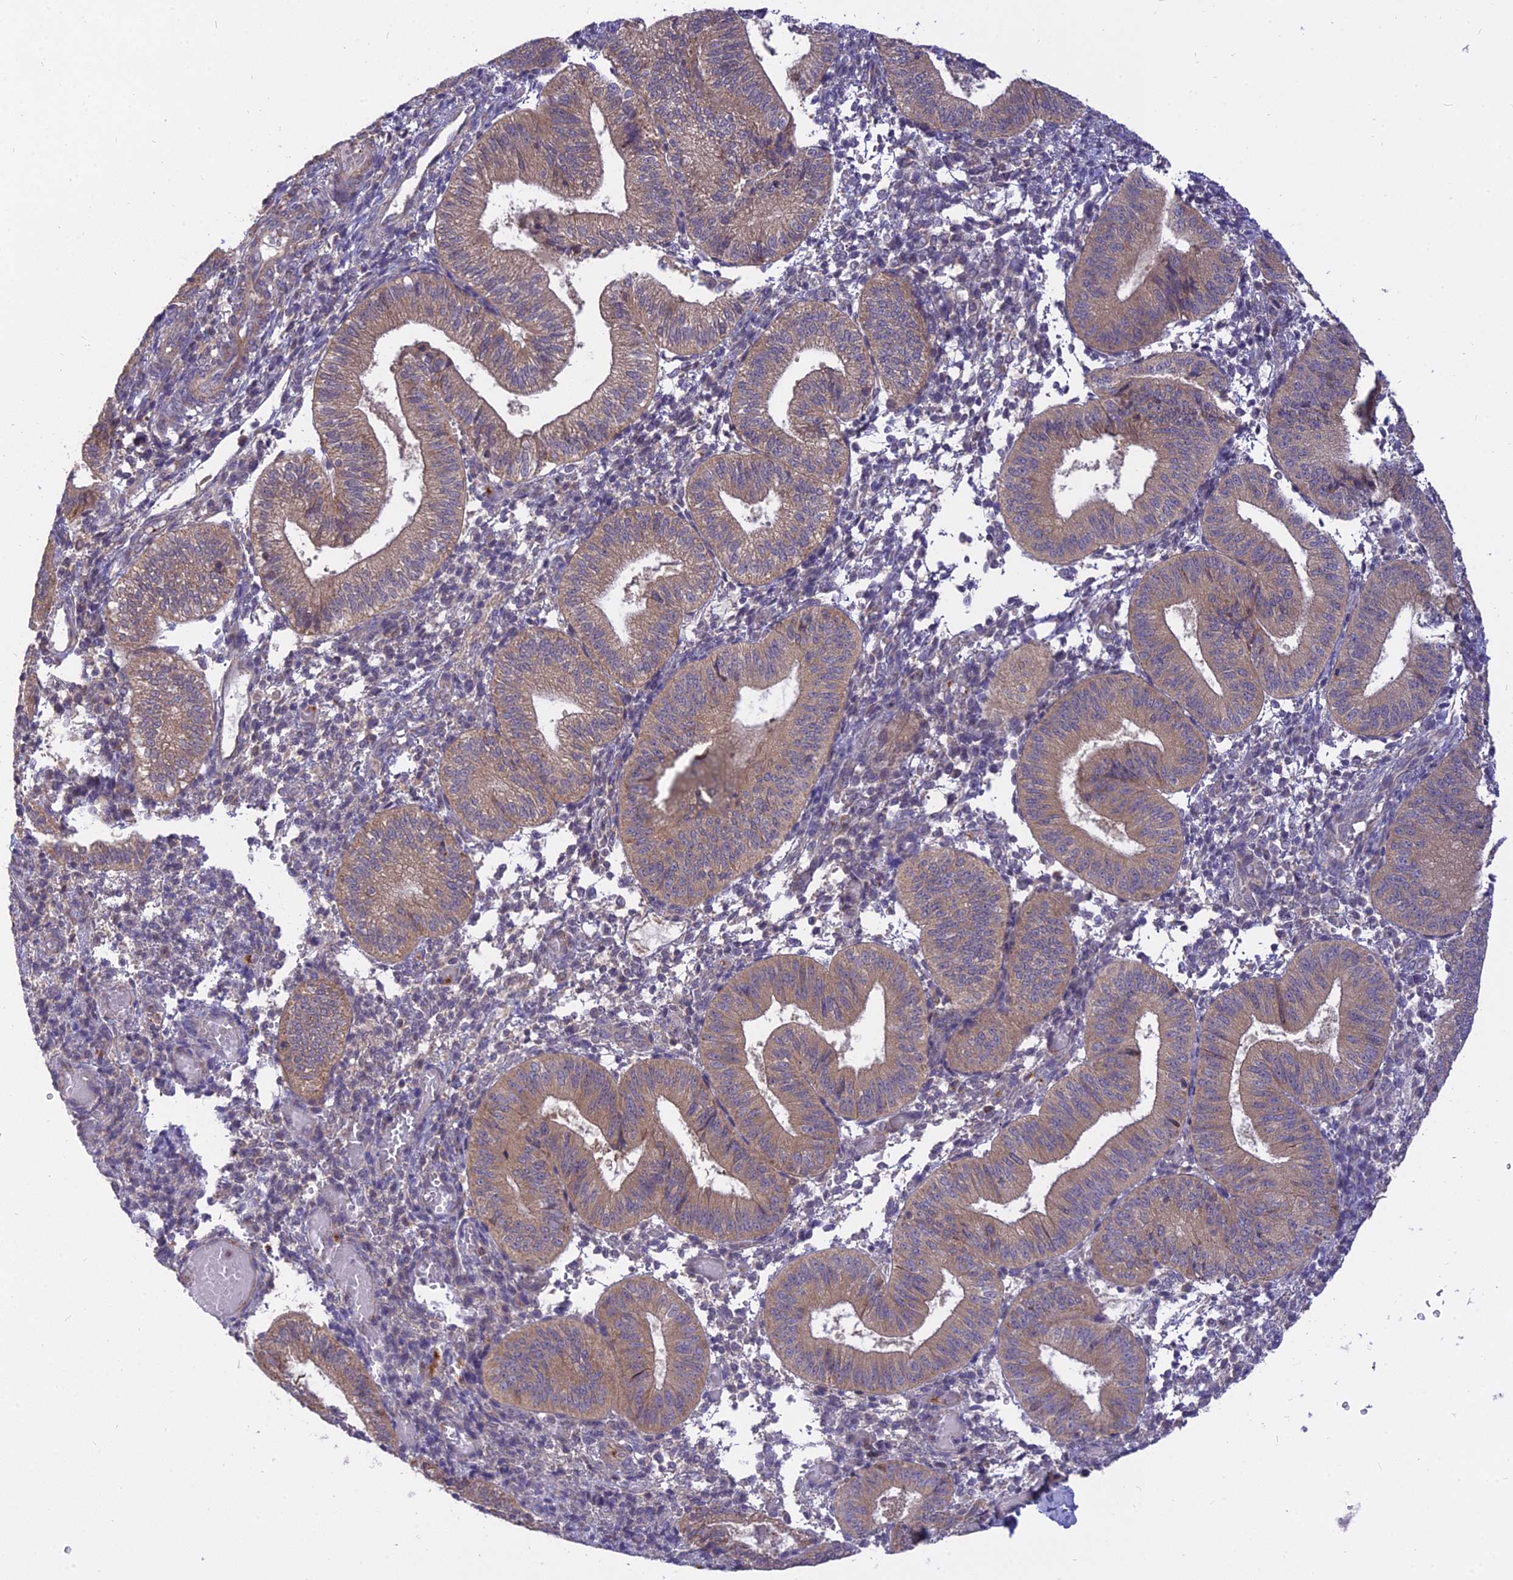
{"staining": {"intensity": "moderate", "quantity": "25%-75%", "location": "cytoplasmic/membranous"}, "tissue": "endometrium", "cell_type": "Cells in endometrial stroma", "image_type": "normal", "snomed": [{"axis": "morphology", "description": "Normal tissue, NOS"}, {"axis": "topography", "description": "Endometrium"}], "caption": "Protein staining shows moderate cytoplasmic/membranous staining in approximately 25%-75% of cells in endometrial stroma in benign endometrium. Nuclei are stained in blue.", "gene": "IL21R", "patient": {"sex": "female", "age": 34}}